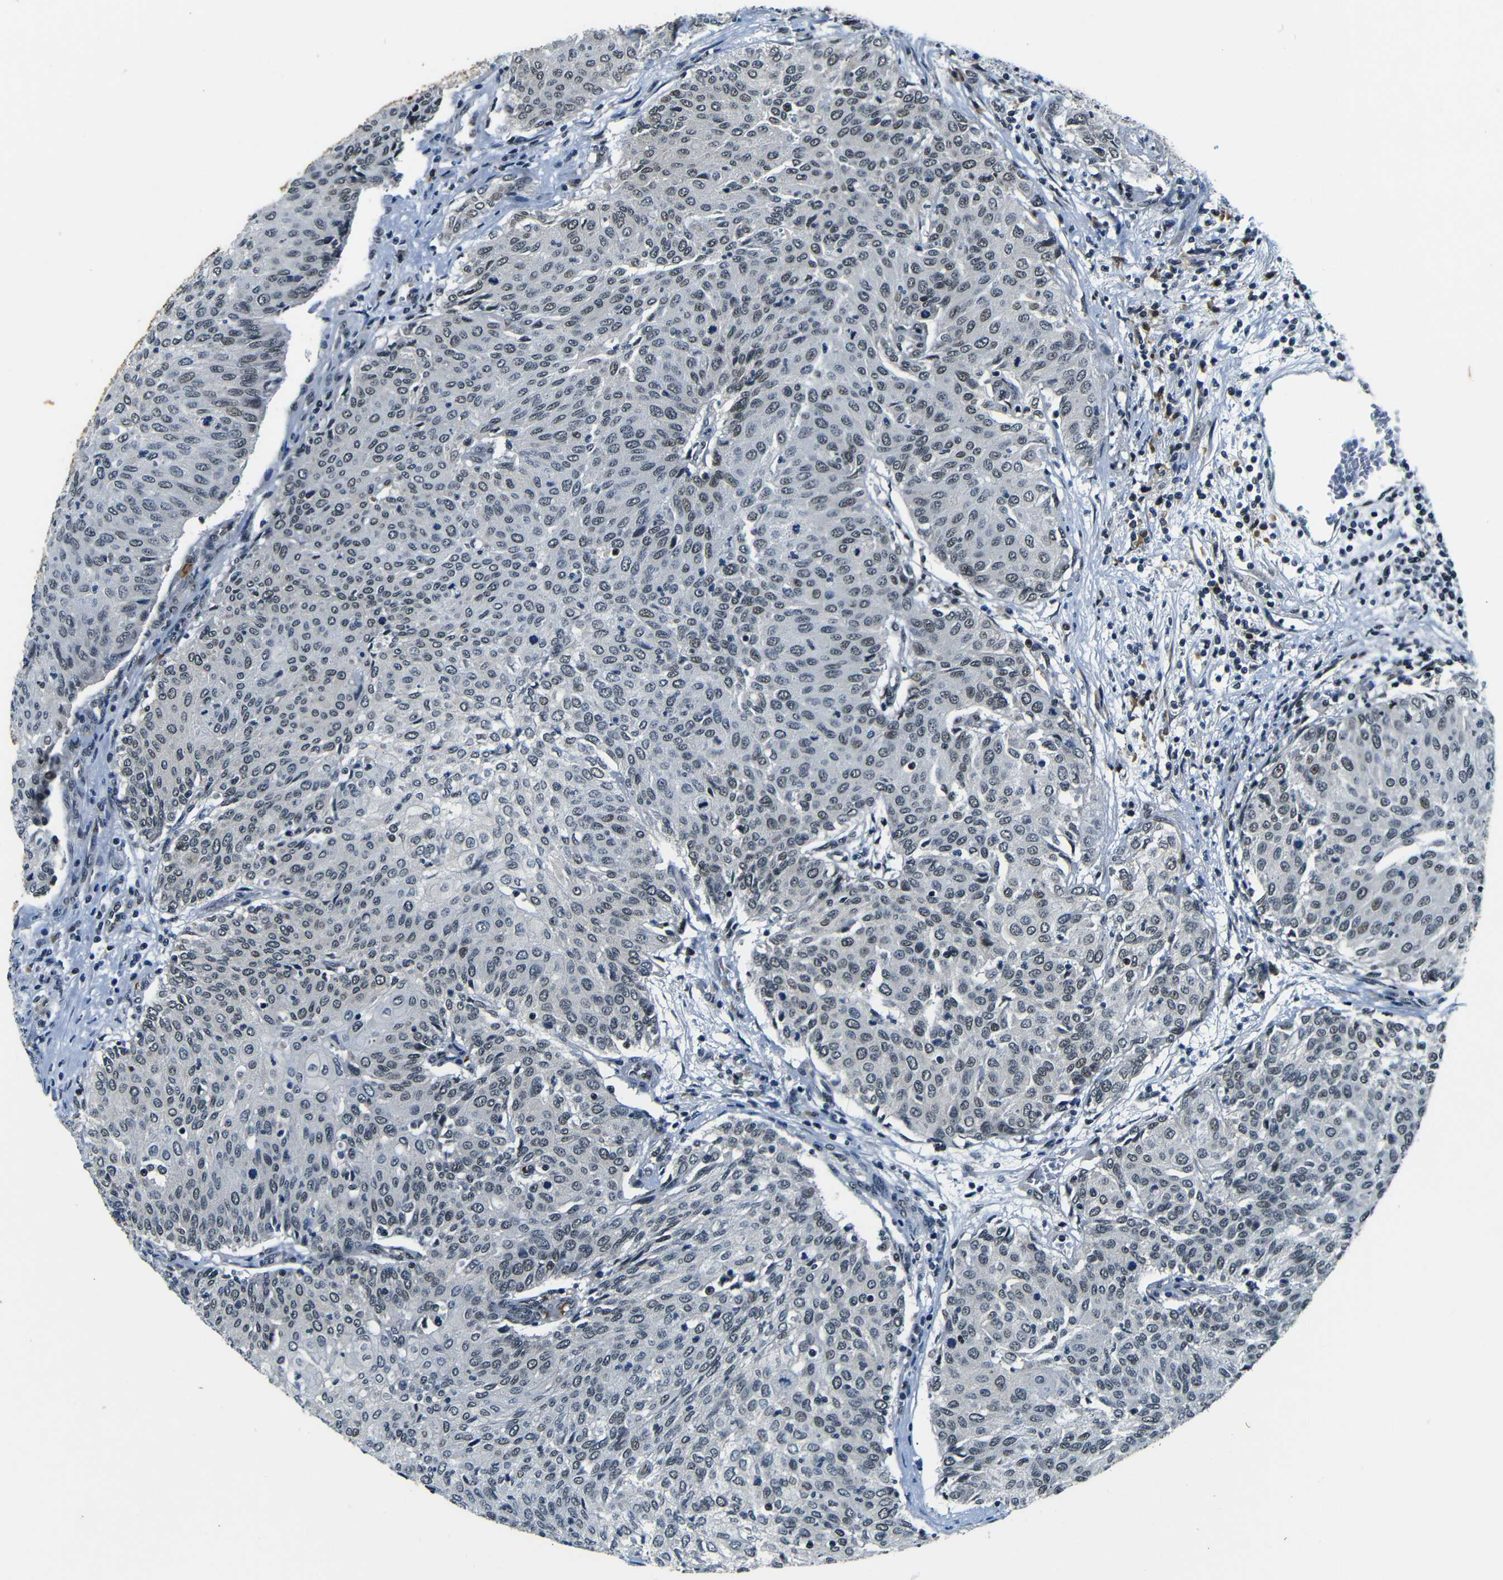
{"staining": {"intensity": "negative", "quantity": "none", "location": "none"}, "tissue": "urothelial cancer", "cell_type": "Tumor cells", "image_type": "cancer", "snomed": [{"axis": "morphology", "description": "Urothelial carcinoma, Low grade"}, {"axis": "topography", "description": "Urinary bladder"}], "caption": "Protein analysis of urothelial cancer reveals no significant expression in tumor cells. Nuclei are stained in blue.", "gene": "FOXD4", "patient": {"sex": "female", "age": 79}}